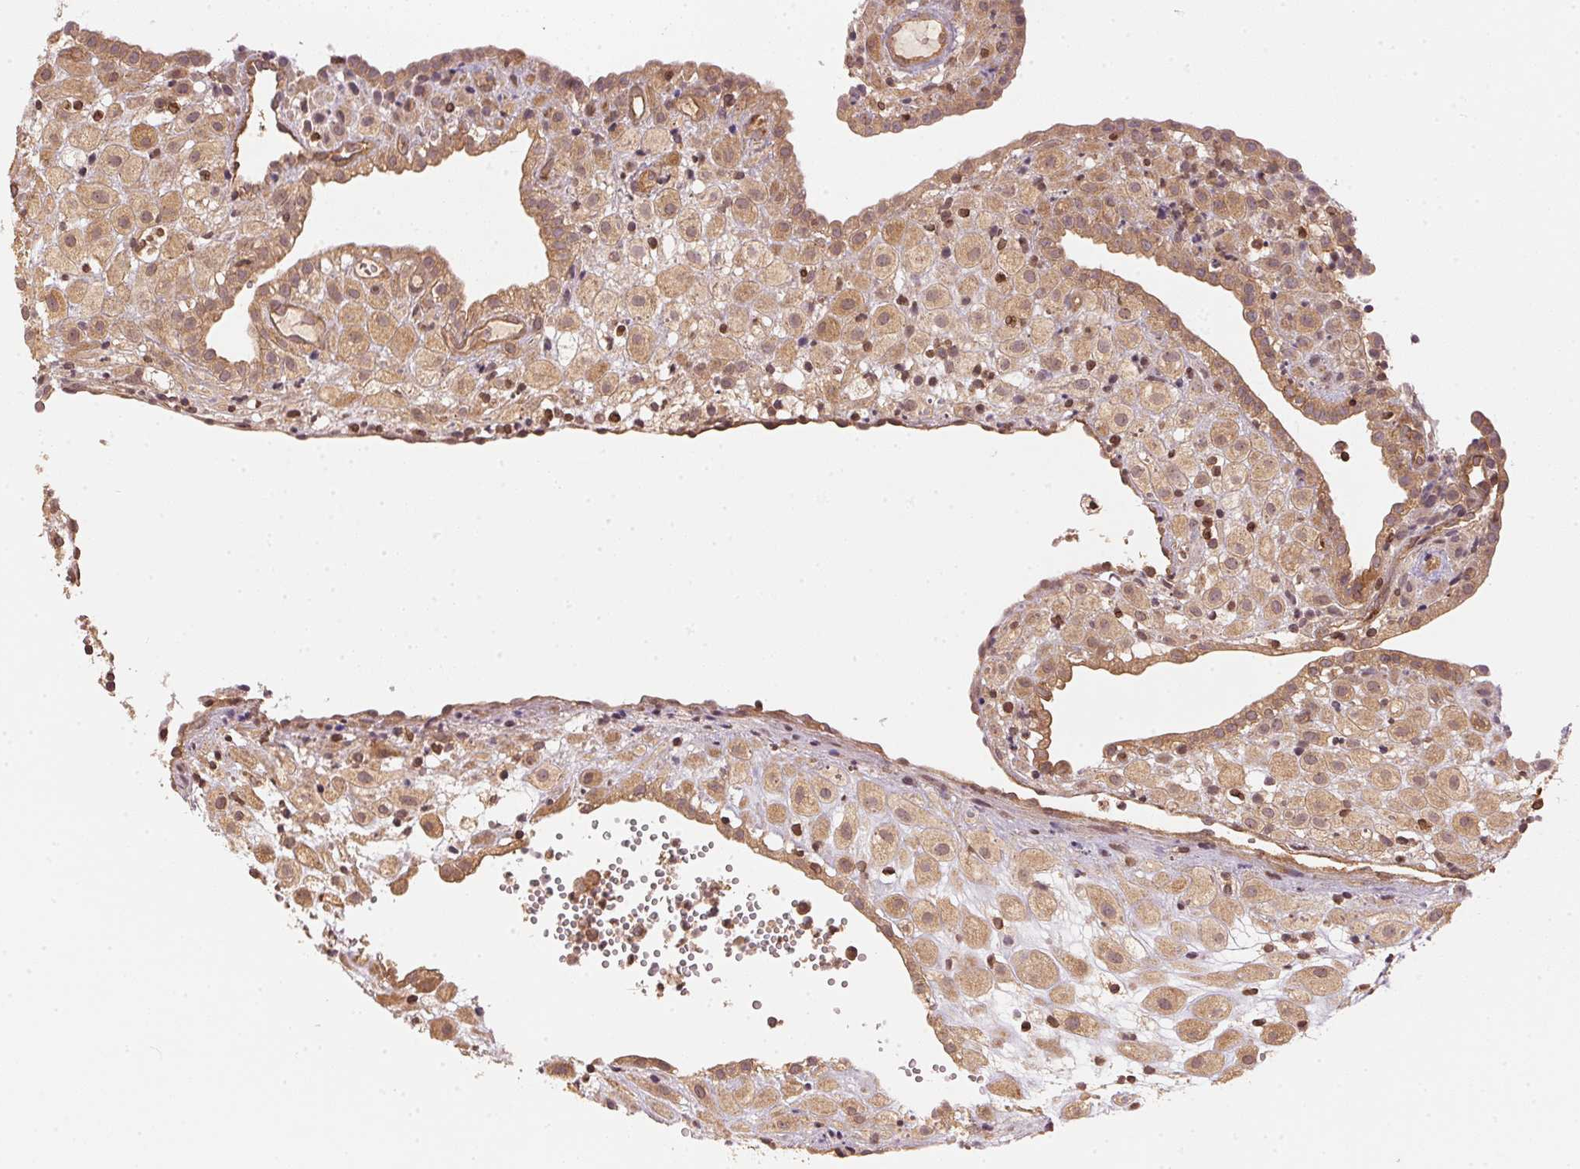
{"staining": {"intensity": "moderate", "quantity": ">75%", "location": "cytoplasmic/membranous"}, "tissue": "placenta", "cell_type": "Decidual cells", "image_type": "normal", "snomed": [{"axis": "morphology", "description": "Normal tissue, NOS"}, {"axis": "topography", "description": "Placenta"}], "caption": "Decidual cells exhibit medium levels of moderate cytoplasmic/membranous expression in about >75% of cells in unremarkable placenta. (Stains: DAB in brown, nuclei in blue, Microscopy: brightfield microscopy at high magnification).", "gene": "STRN4", "patient": {"sex": "female", "age": 24}}